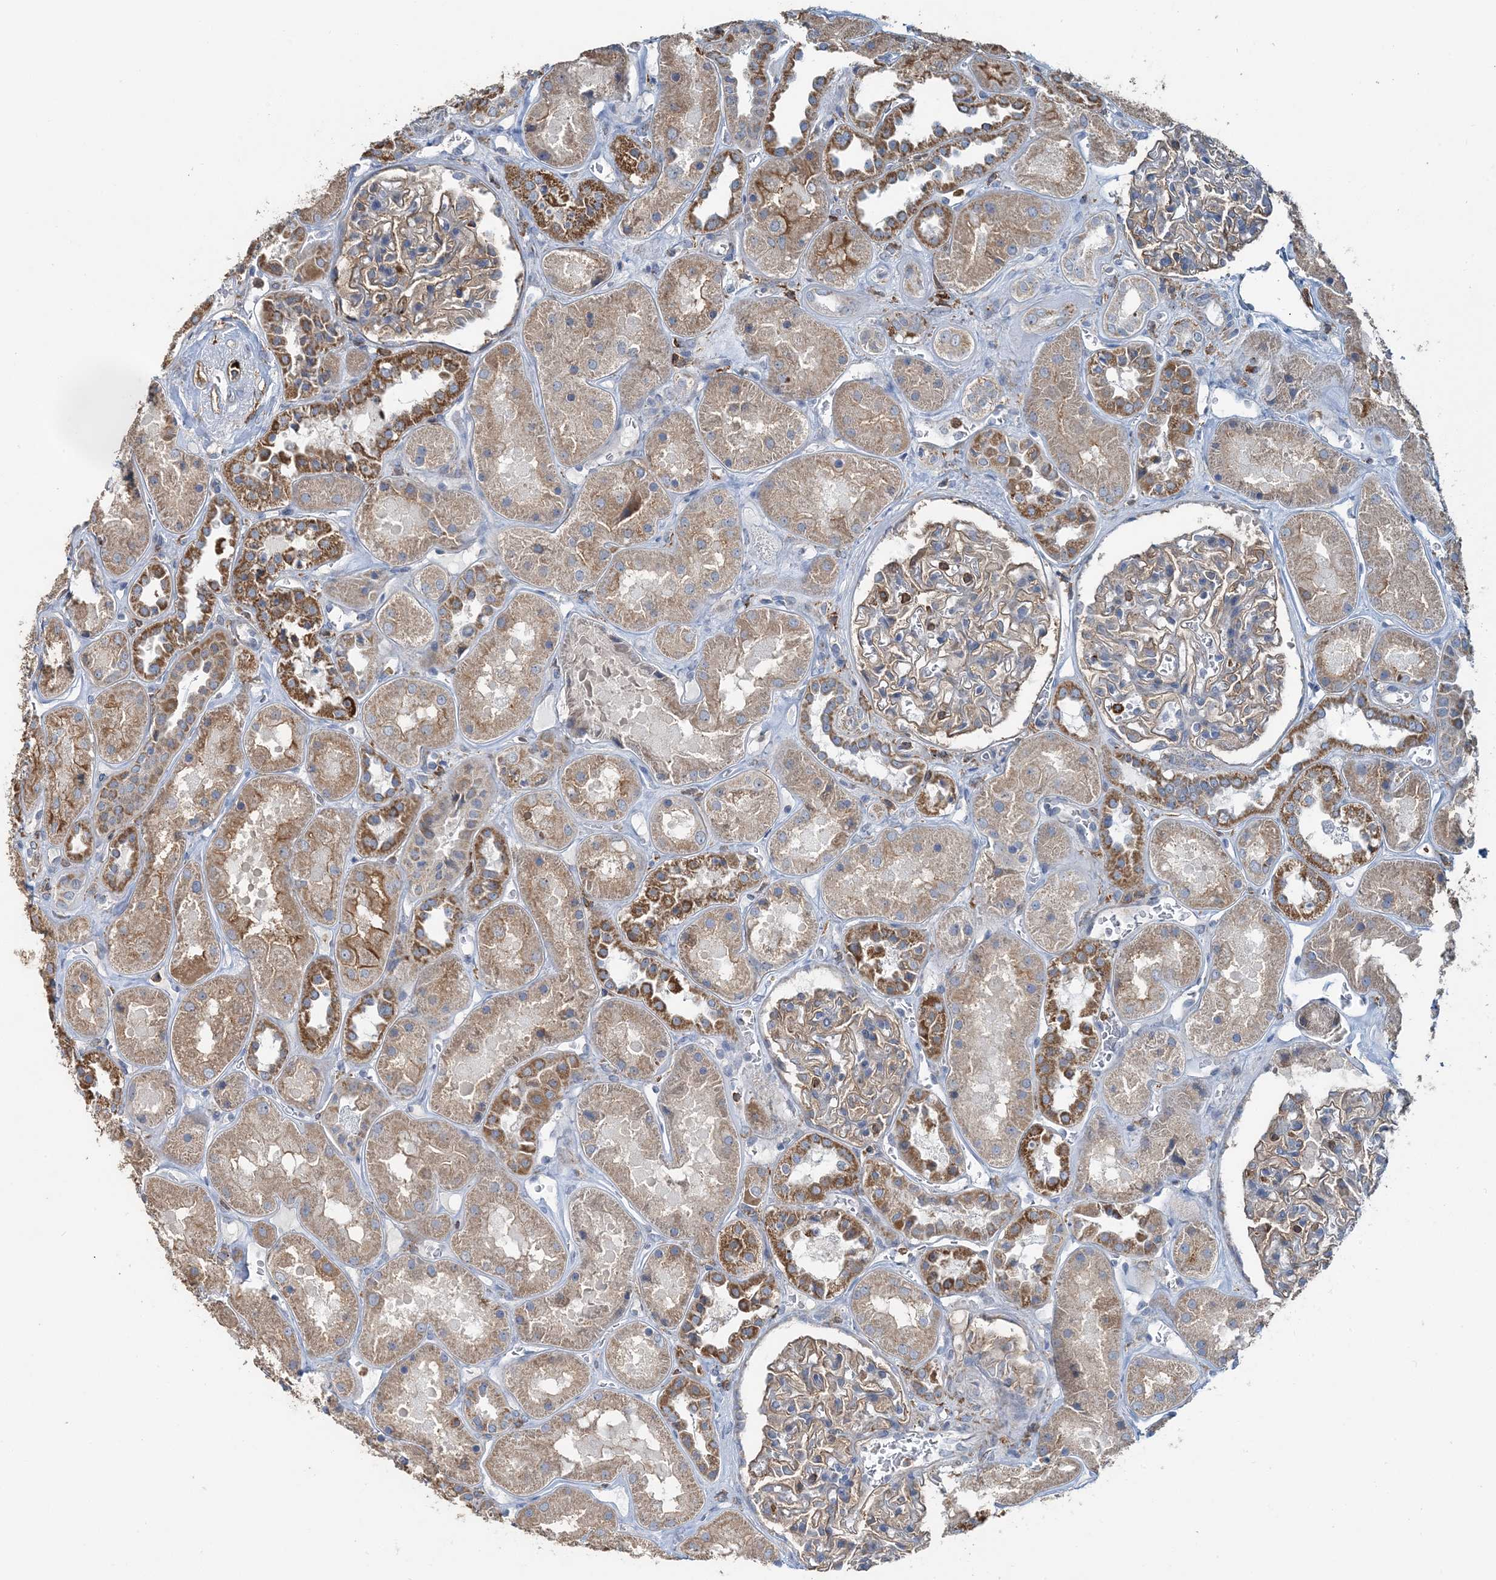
{"staining": {"intensity": "moderate", "quantity": "<25%", "location": "cytoplasmic/membranous"}, "tissue": "kidney", "cell_type": "Cells in glomeruli", "image_type": "normal", "snomed": [{"axis": "morphology", "description": "Normal tissue, NOS"}, {"axis": "topography", "description": "Kidney"}], "caption": "Immunohistochemical staining of unremarkable human kidney exhibits moderate cytoplasmic/membranous protein expression in about <25% of cells in glomeruli.", "gene": "TMLHE", "patient": {"sex": "male", "age": 70}}